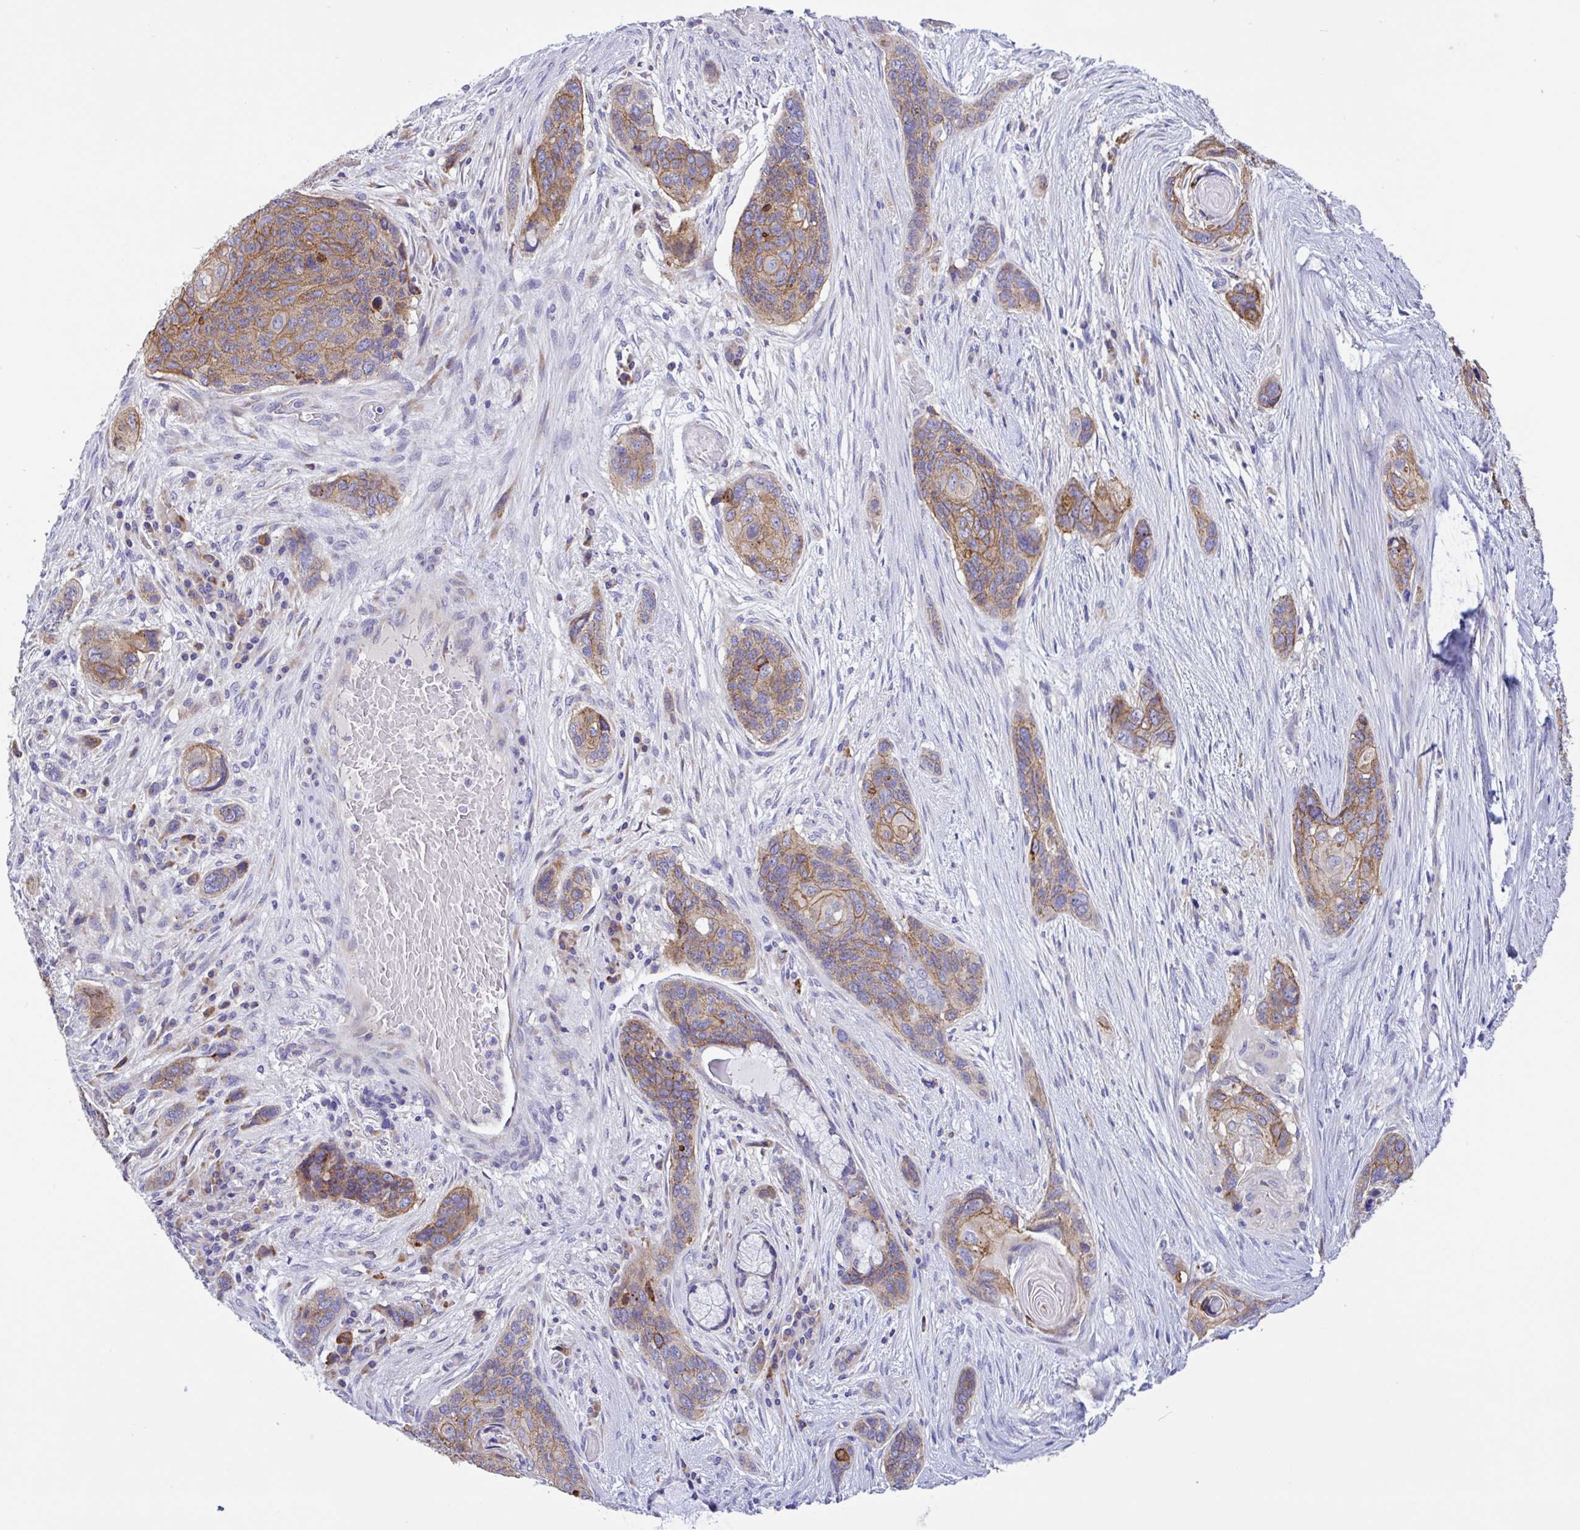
{"staining": {"intensity": "moderate", "quantity": ">75%", "location": "cytoplasmic/membranous"}, "tissue": "lung cancer", "cell_type": "Tumor cells", "image_type": "cancer", "snomed": [{"axis": "morphology", "description": "Squamous cell carcinoma, NOS"}, {"axis": "morphology", "description": "Squamous cell carcinoma, metastatic, NOS"}, {"axis": "topography", "description": "Lymph node"}, {"axis": "topography", "description": "Lung"}], "caption": "Lung squamous cell carcinoma tissue exhibits moderate cytoplasmic/membranous staining in about >75% of tumor cells", "gene": "DSC3", "patient": {"sex": "male", "age": 41}}